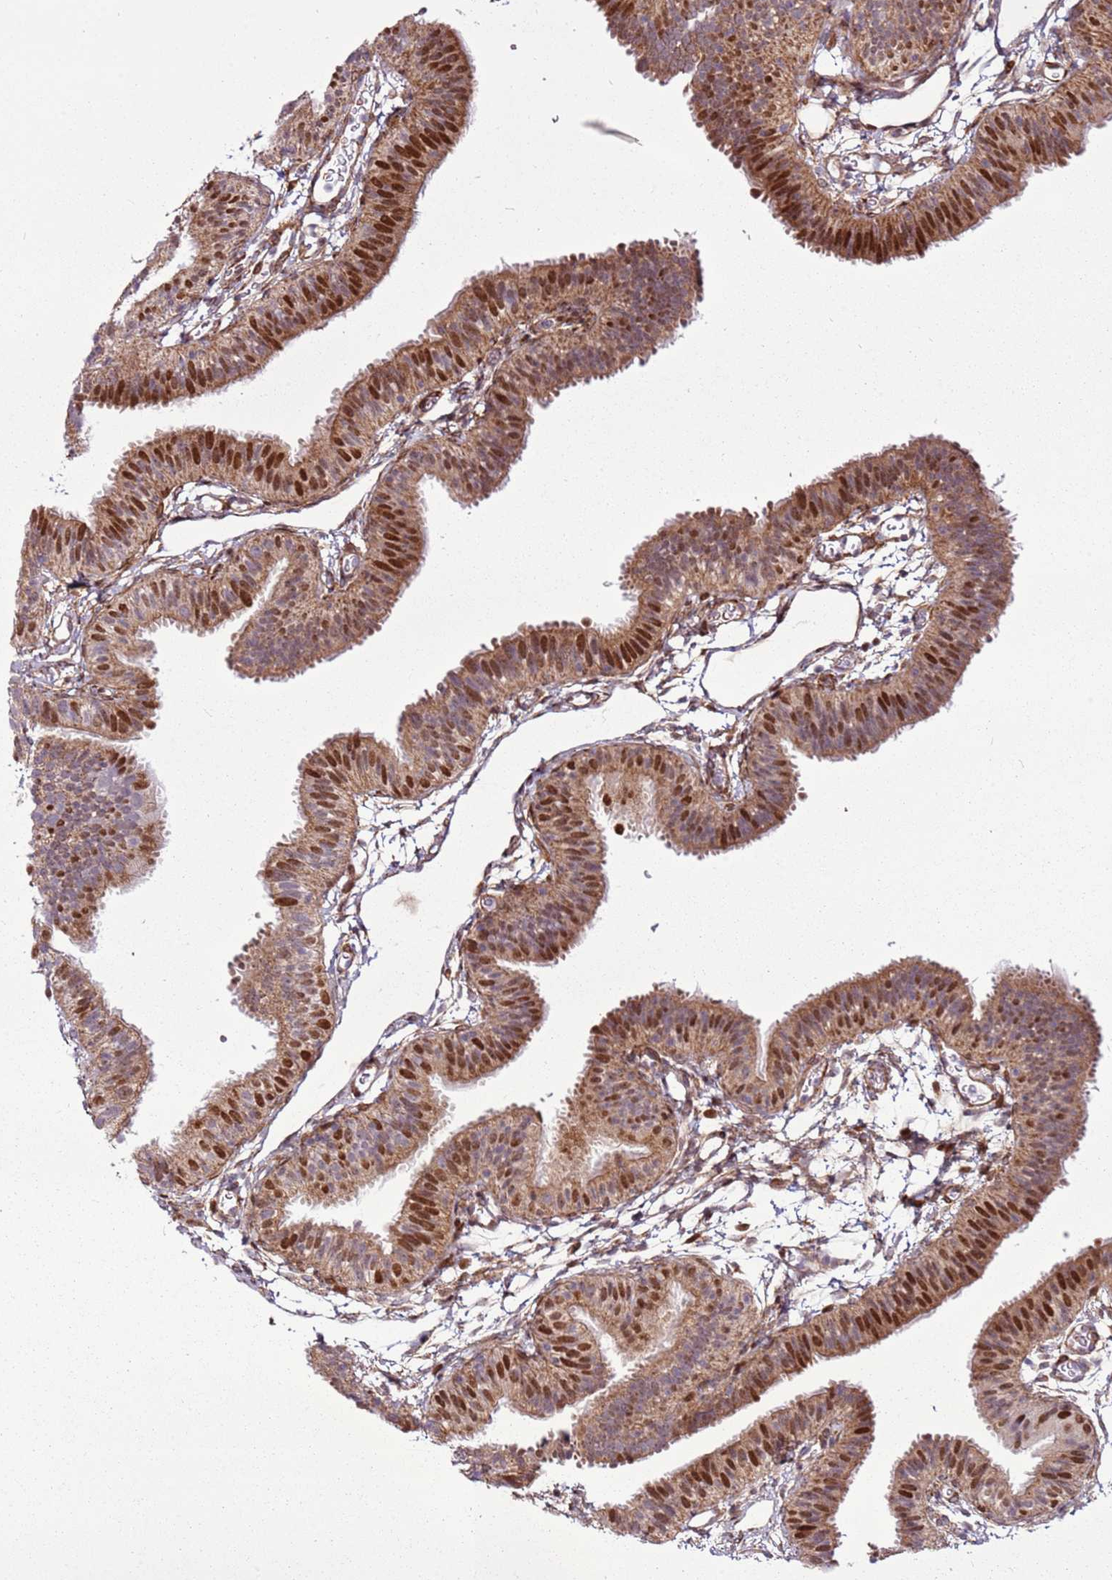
{"staining": {"intensity": "moderate", "quantity": ">75%", "location": "cytoplasmic/membranous,nuclear"}, "tissue": "fallopian tube", "cell_type": "Glandular cells", "image_type": "normal", "snomed": [{"axis": "morphology", "description": "Normal tissue, NOS"}, {"axis": "topography", "description": "Fallopian tube"}], "caption": "Brown immunohistochemical staining in unremarkable fallopian tube demonstrates moderate cytoplasmic/membranous,nuclear positivity in about >75% of glandular cells.", "gene": "PCTP", "patient": {"sex": "female", "age": 35}}